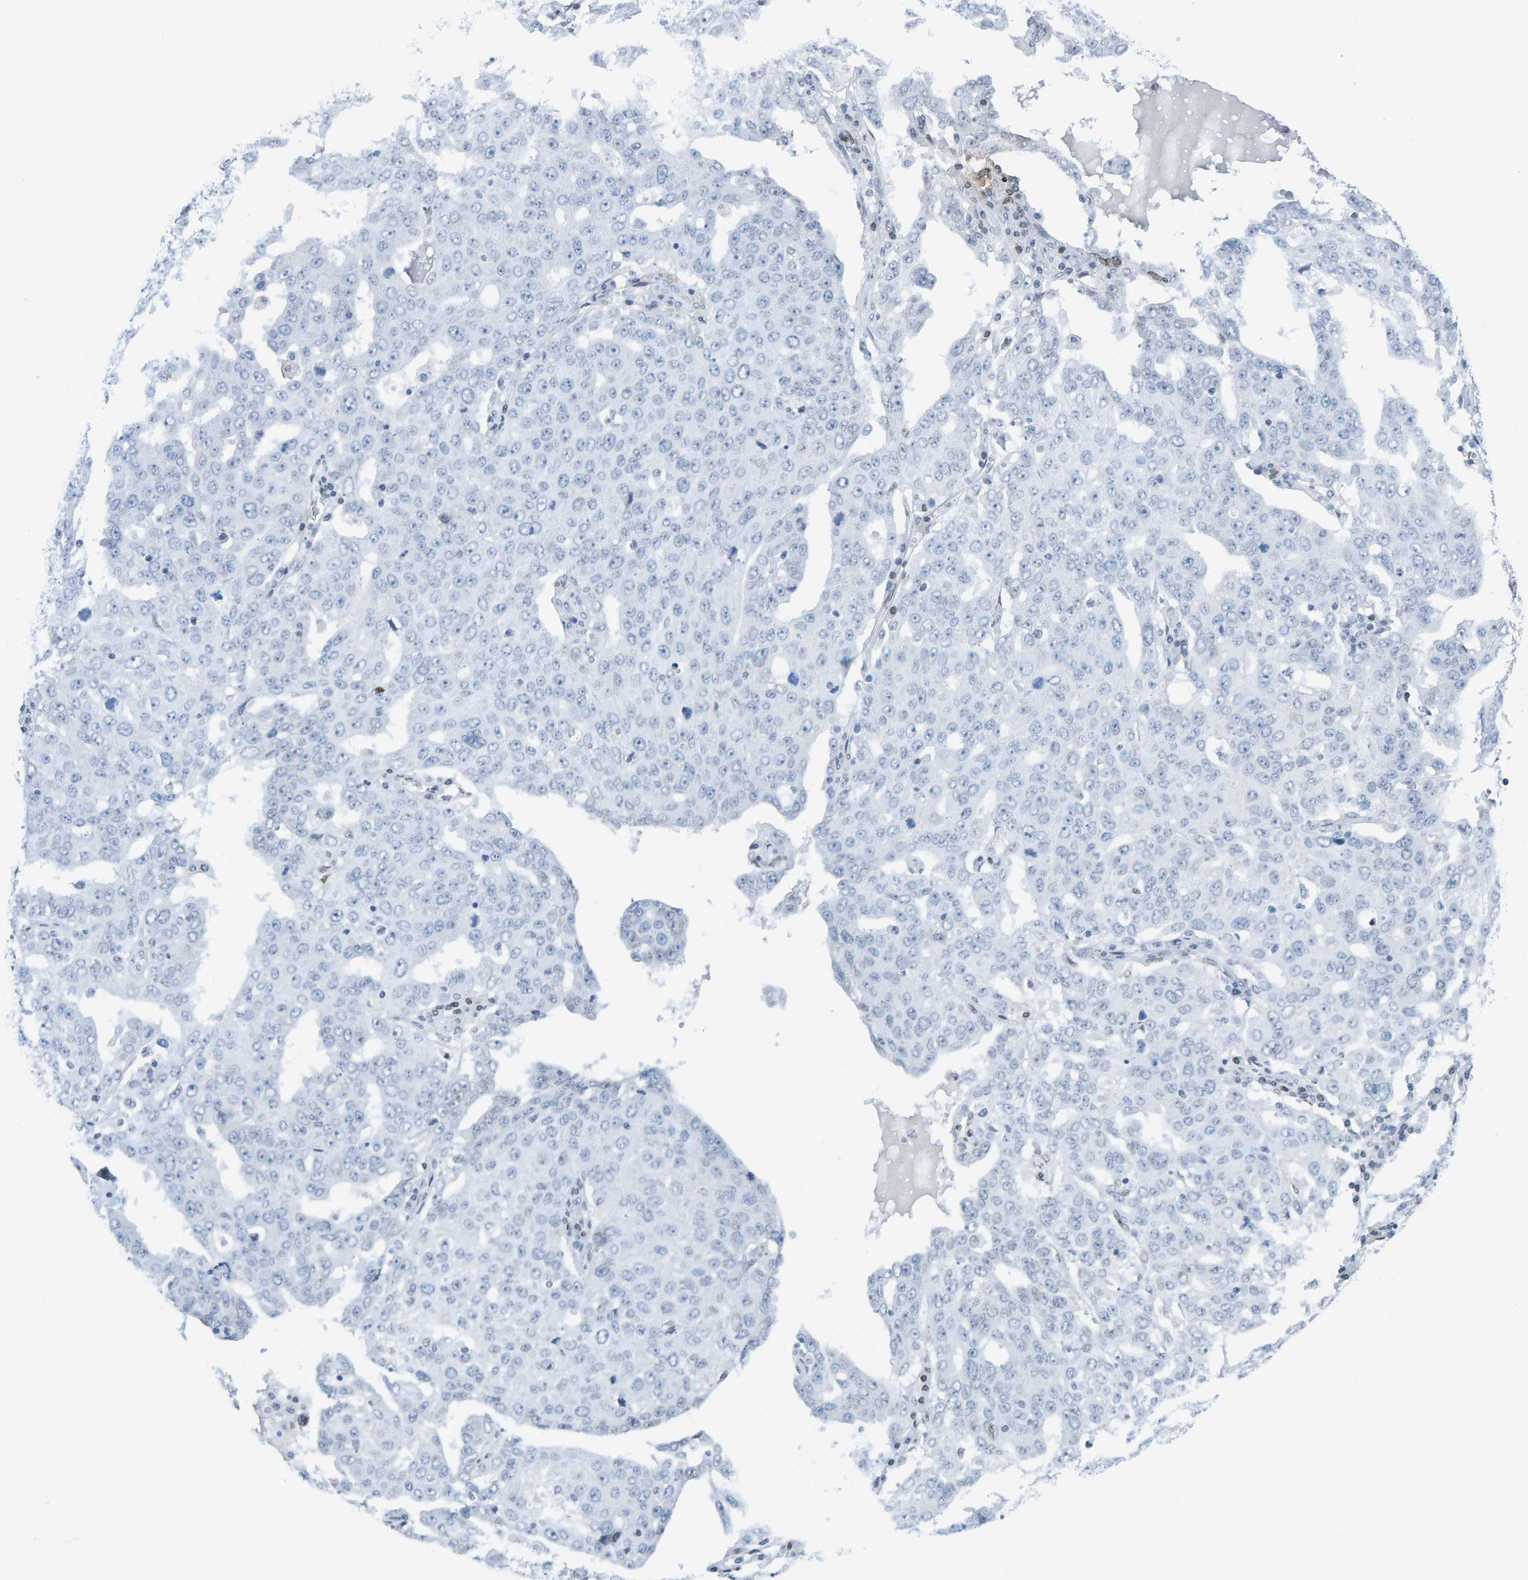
{"staining": {"intensity": "negative", "quantity": "none", "location": "none"}, "tissue": "ovarian cancer", "cell_type": "Tumor cells", "image_type": "cancer", "snomed": [{"axis": "morphology", "description": "Carcinoma, endometroid"}, {"axis": "topography", "description": "Ovary"}], "caption": "An immunohistochemistry (IHC) image of ovarian endometroid carcinoma is shown. There is no staining in tumor cells of ovarian endometroid carcinoma.", "gene": "LMNB2", "patient": {"sex": "female", "age": 62}}